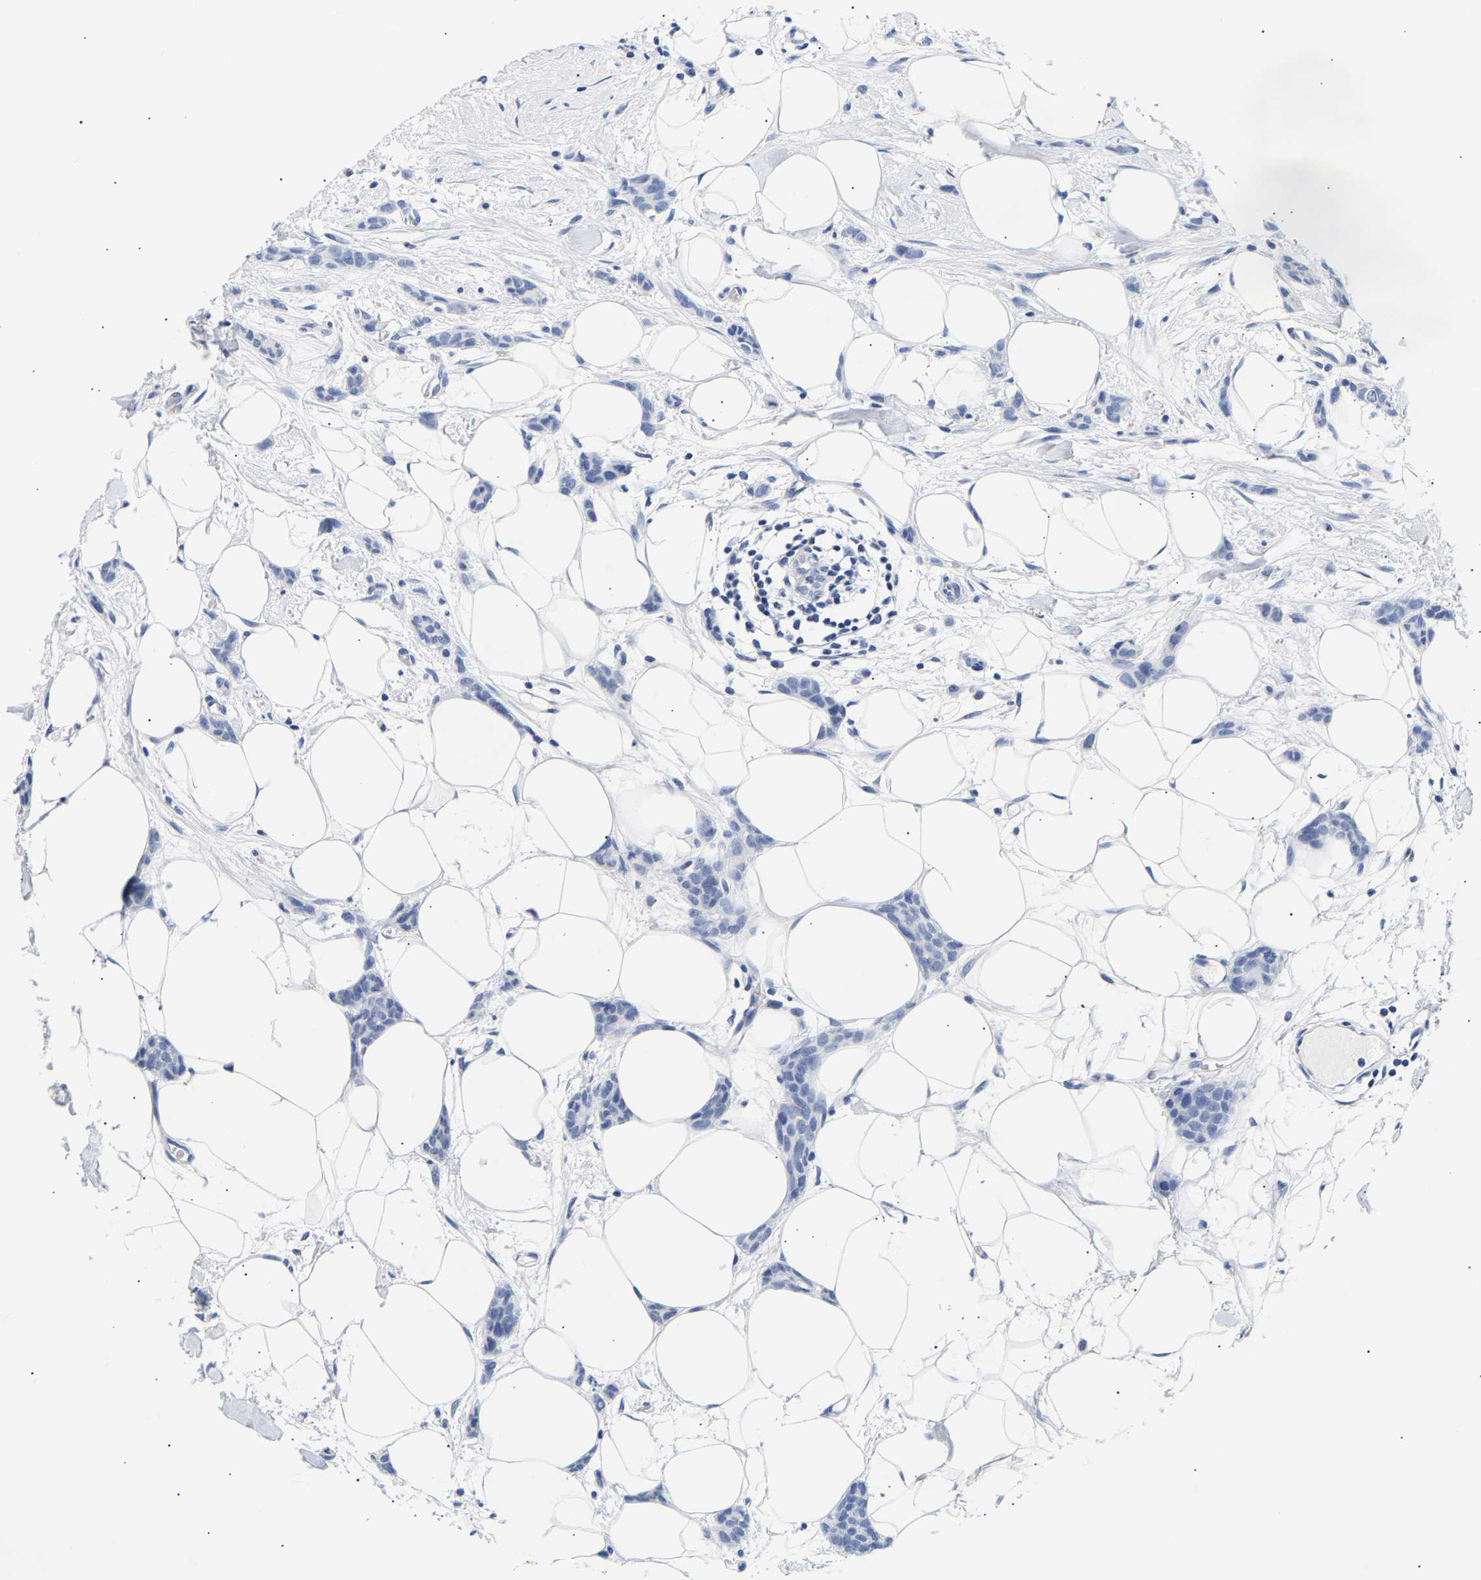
{"staining": {"intensity": "negative", "quantity": "none", "location": "none"}, "tissue": "breast cancer", "cell_type": "Tumor cells", "image_type": "cancer", "snomed": [{"axis": "morphology", "description": "Lobular carcinoma"}, {"axis": "topography", "description": "Skin"}, {"axis": "topography", "description": "Breast"}], "caption": "This is a micrograph of IHC staining of breast cancer (lobular carcinoma), which shows no staining in tumor cells.", "gene": "SPINK2", "patient": {"sex": "female", "age": 46}}